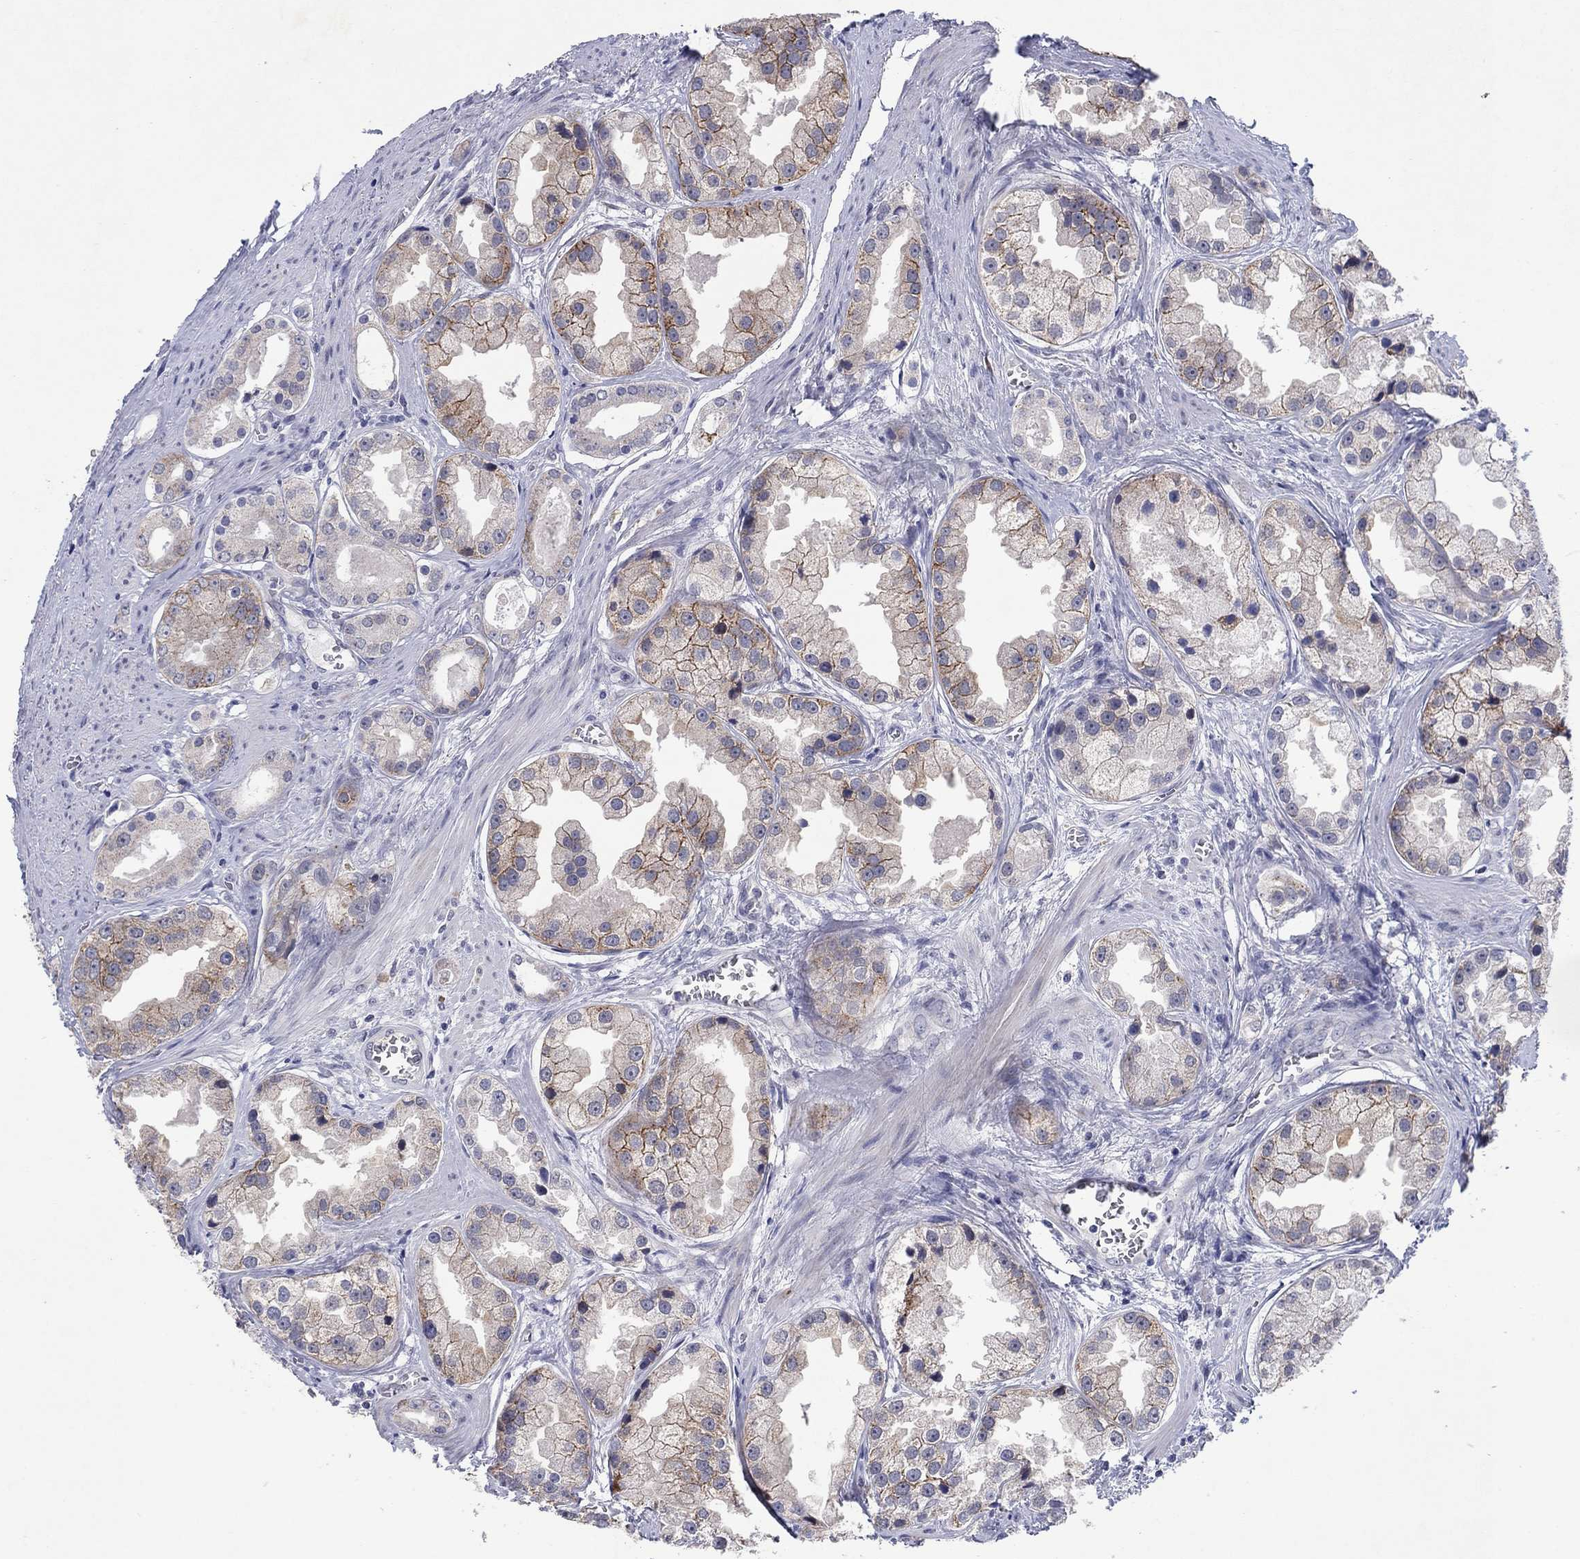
{"staining": {"intensity": "strong", "quantity": "<25%", "location": "cytoplasmic/membranous"}, "tissue": "prostate cancer", "cell_type": "Tumor cells", "image_type": "cancer", "snomed": [{"axis": "morphology", "description": "Adenocarcinoma, NOS"}, {"axis": "topography", "description": "Prostate"}], "caption": "High-magnification brightfield microscopy of prostate cancer (adenocarcinoma) stained with DAB (brown) and counterstained with hematoxylin (blue). tumor cells exhibit strong cytoplasmic/membranous staining is identified in about<25% of cells.", "gene": "SDC1", "patient": {"sex": "male", "age": 61}}